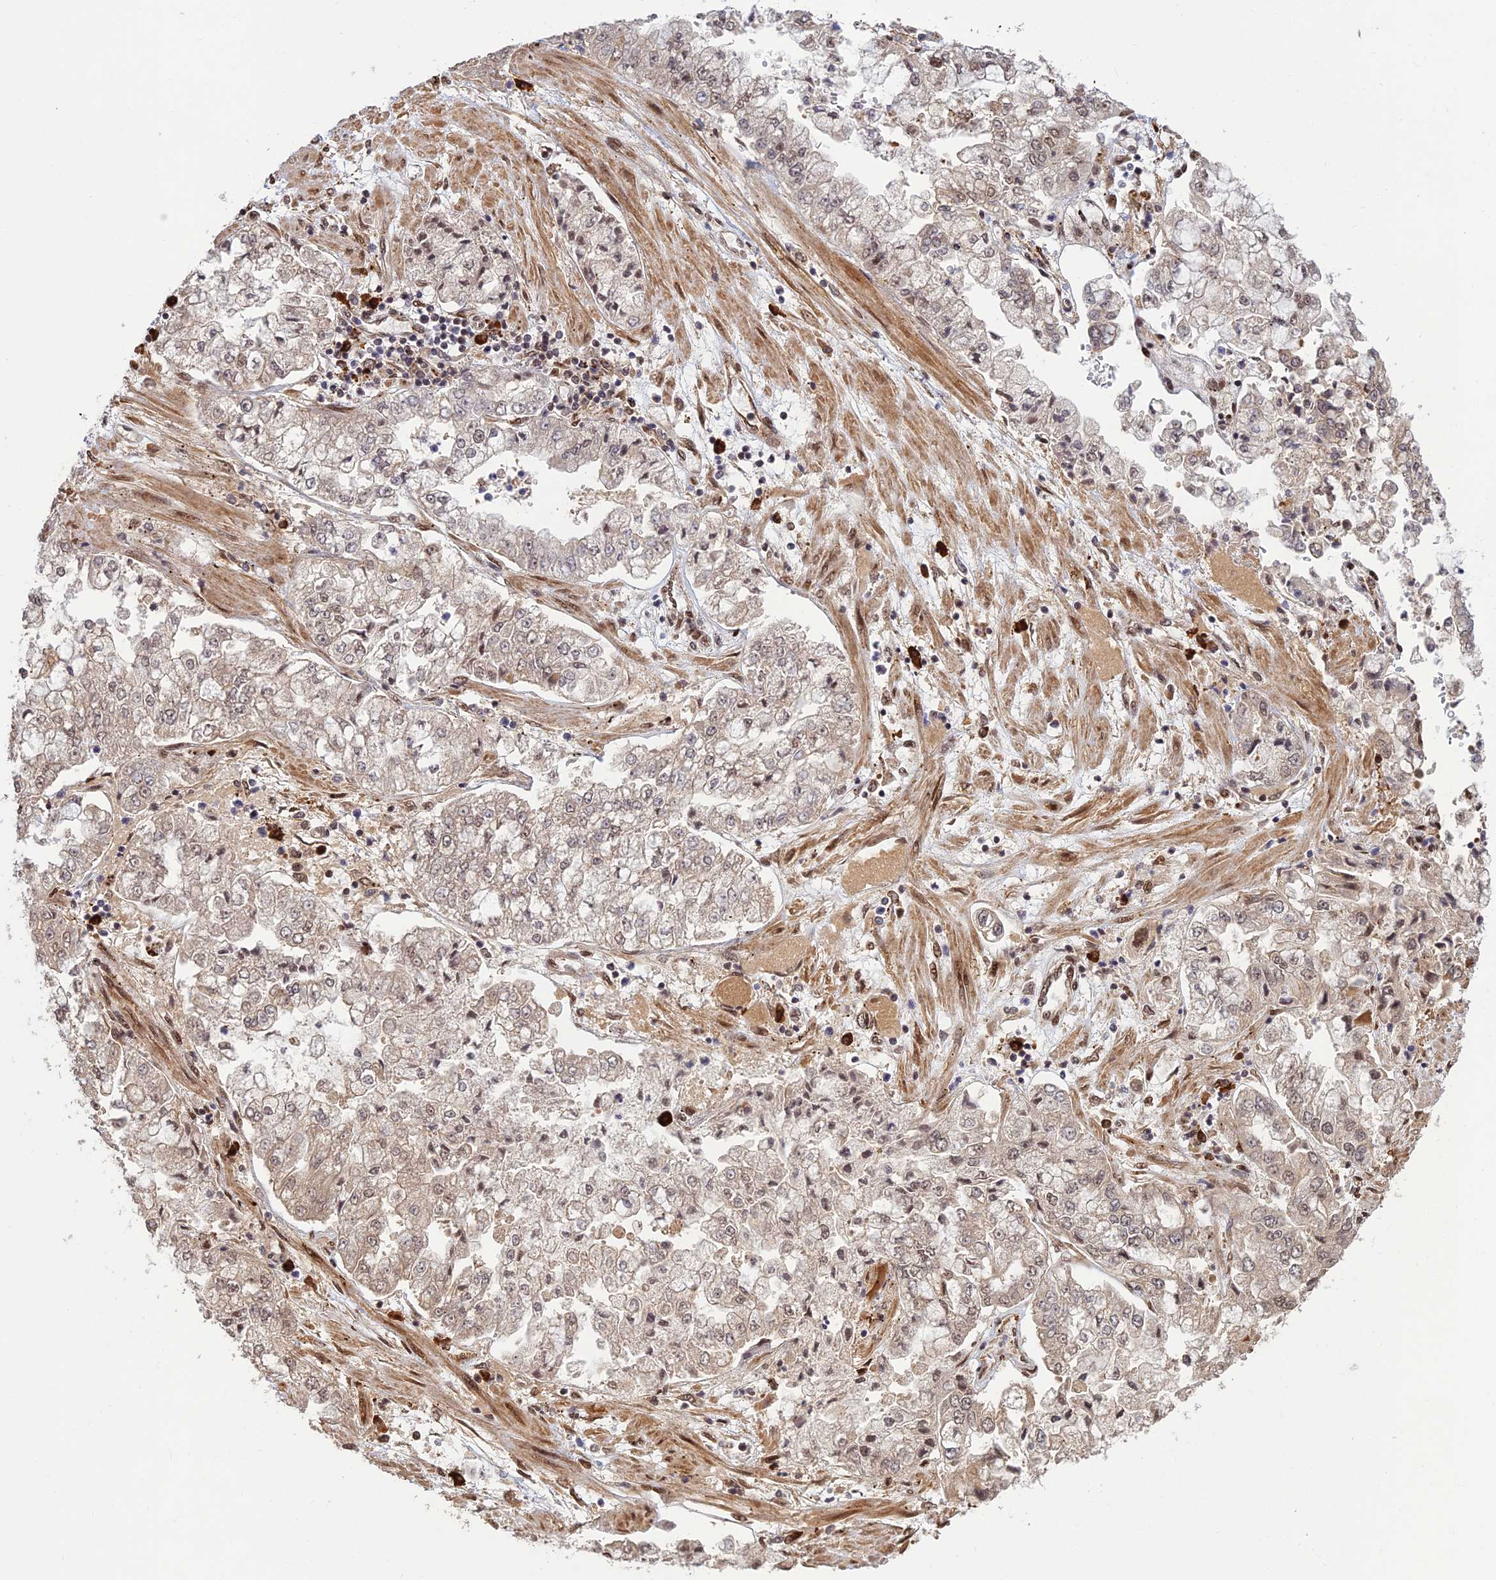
{"staining": {"intensity": "weak", "quantity": "<25%", "location": "cytoplasmic/membranous,nuclear"}, "tissue": "stomach cancer", "cell_type": "Tumor cells", "image_type": "cancer", "snomed": [{"axis": "morphology", "description": "Adenocarcinoma, NOS"}, {"axis": "topography", "description": "Stomach"}], "caption": "DAB (3,3'-diaminobenzidine) immunohistochemical staining of human stomach adenocarcinoma exhibits no significant staining in tumor cells.", "gene": "ZNF565", "patient": {"sex": "male", "age": 76}}